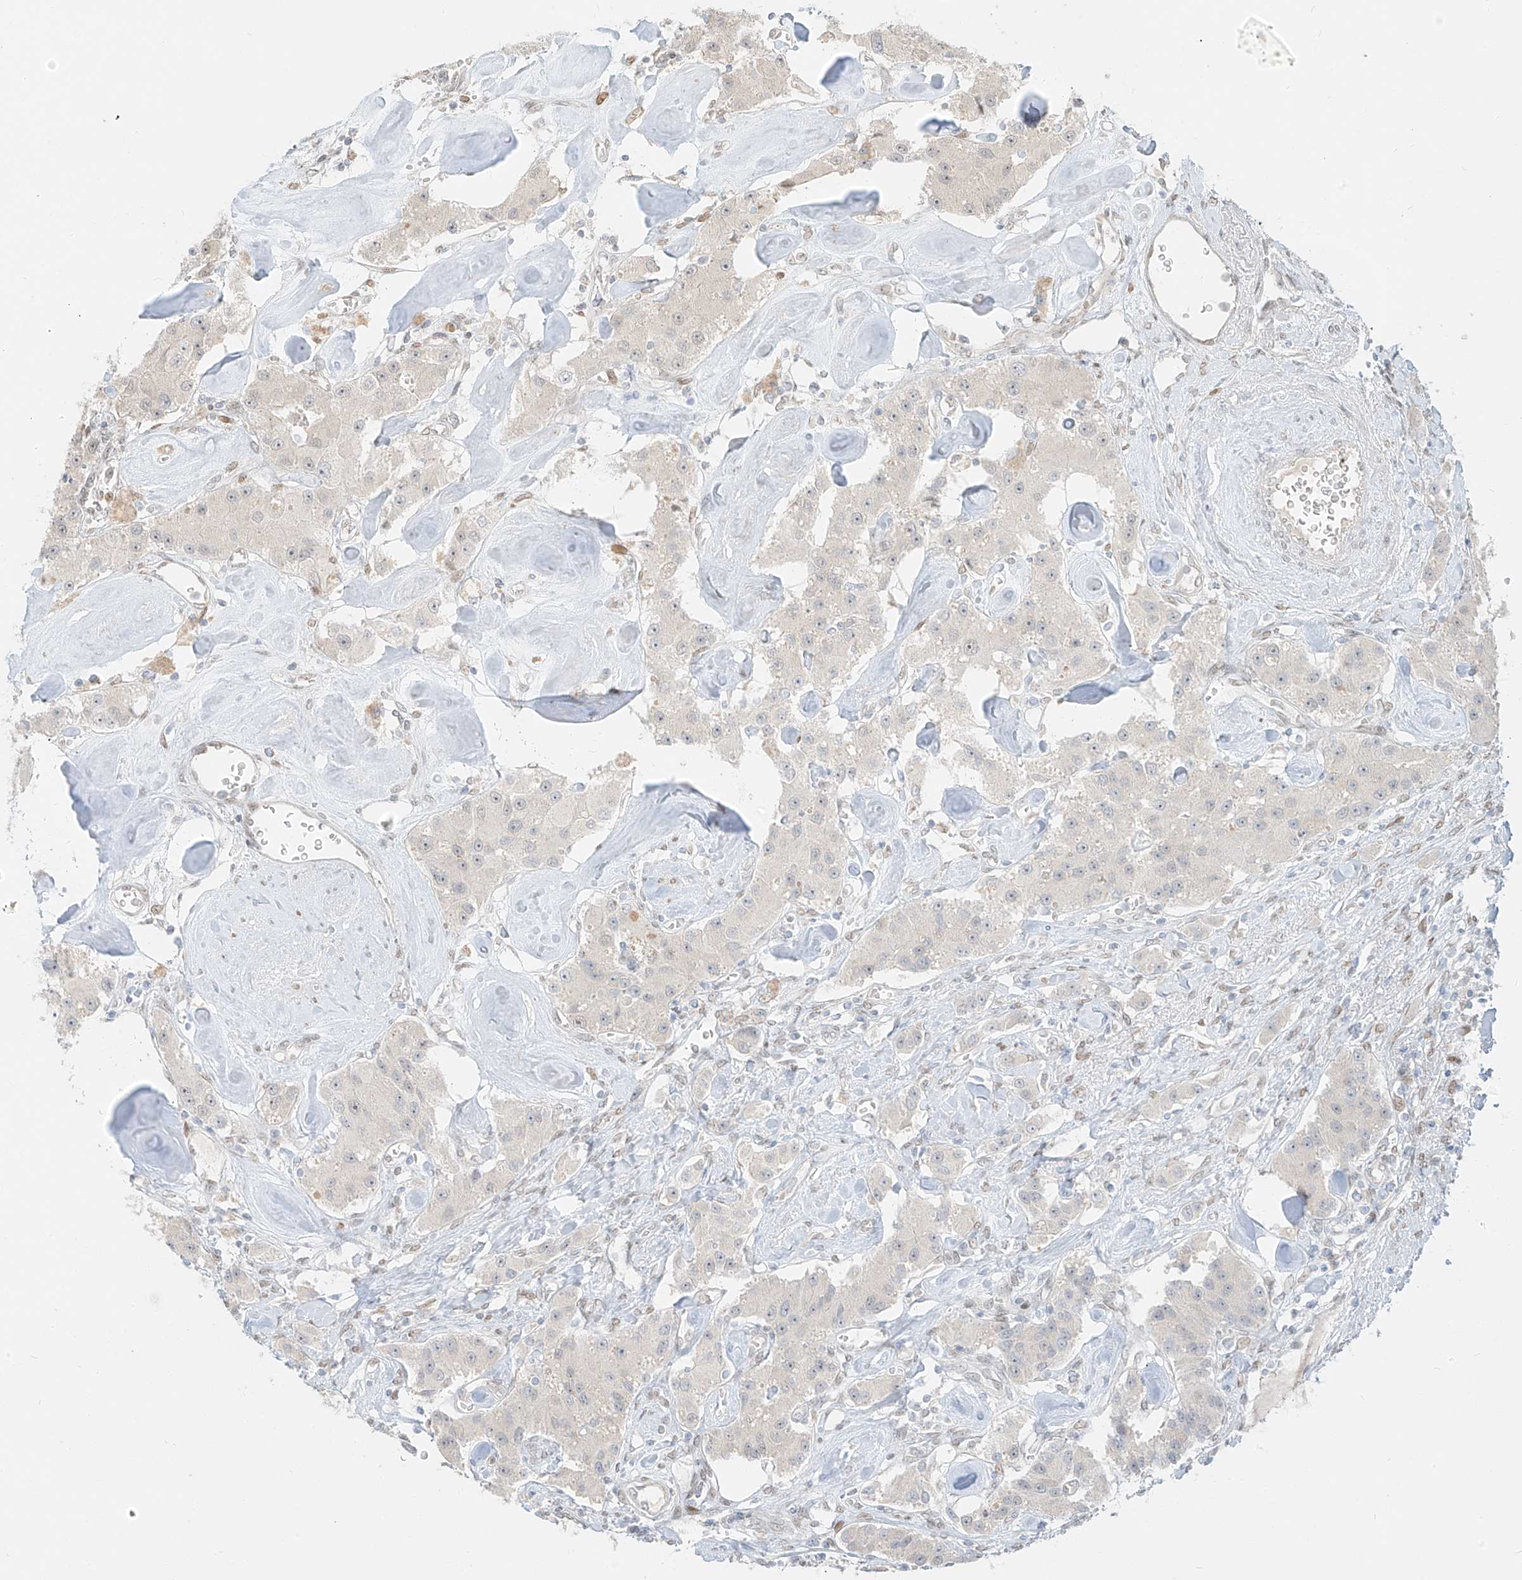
{"staining": {"intensity": "negative", "quantity": "none", "location": "none"}, "tissue": "carcinoid", "cell_type": "Tumor cells", "image_type": "cancer", "snomed": [{"axis": "morphology", "description": "Carcinoid, malignant, NOS"}, {"axis": "topography", "description": "Pancreas"}], "caption": "Histopathology image shows no significant protein positivity in tumor cells of carcinoid.", "gene": "ZNF774", "patient": {"sex": "male", "age": 41}}